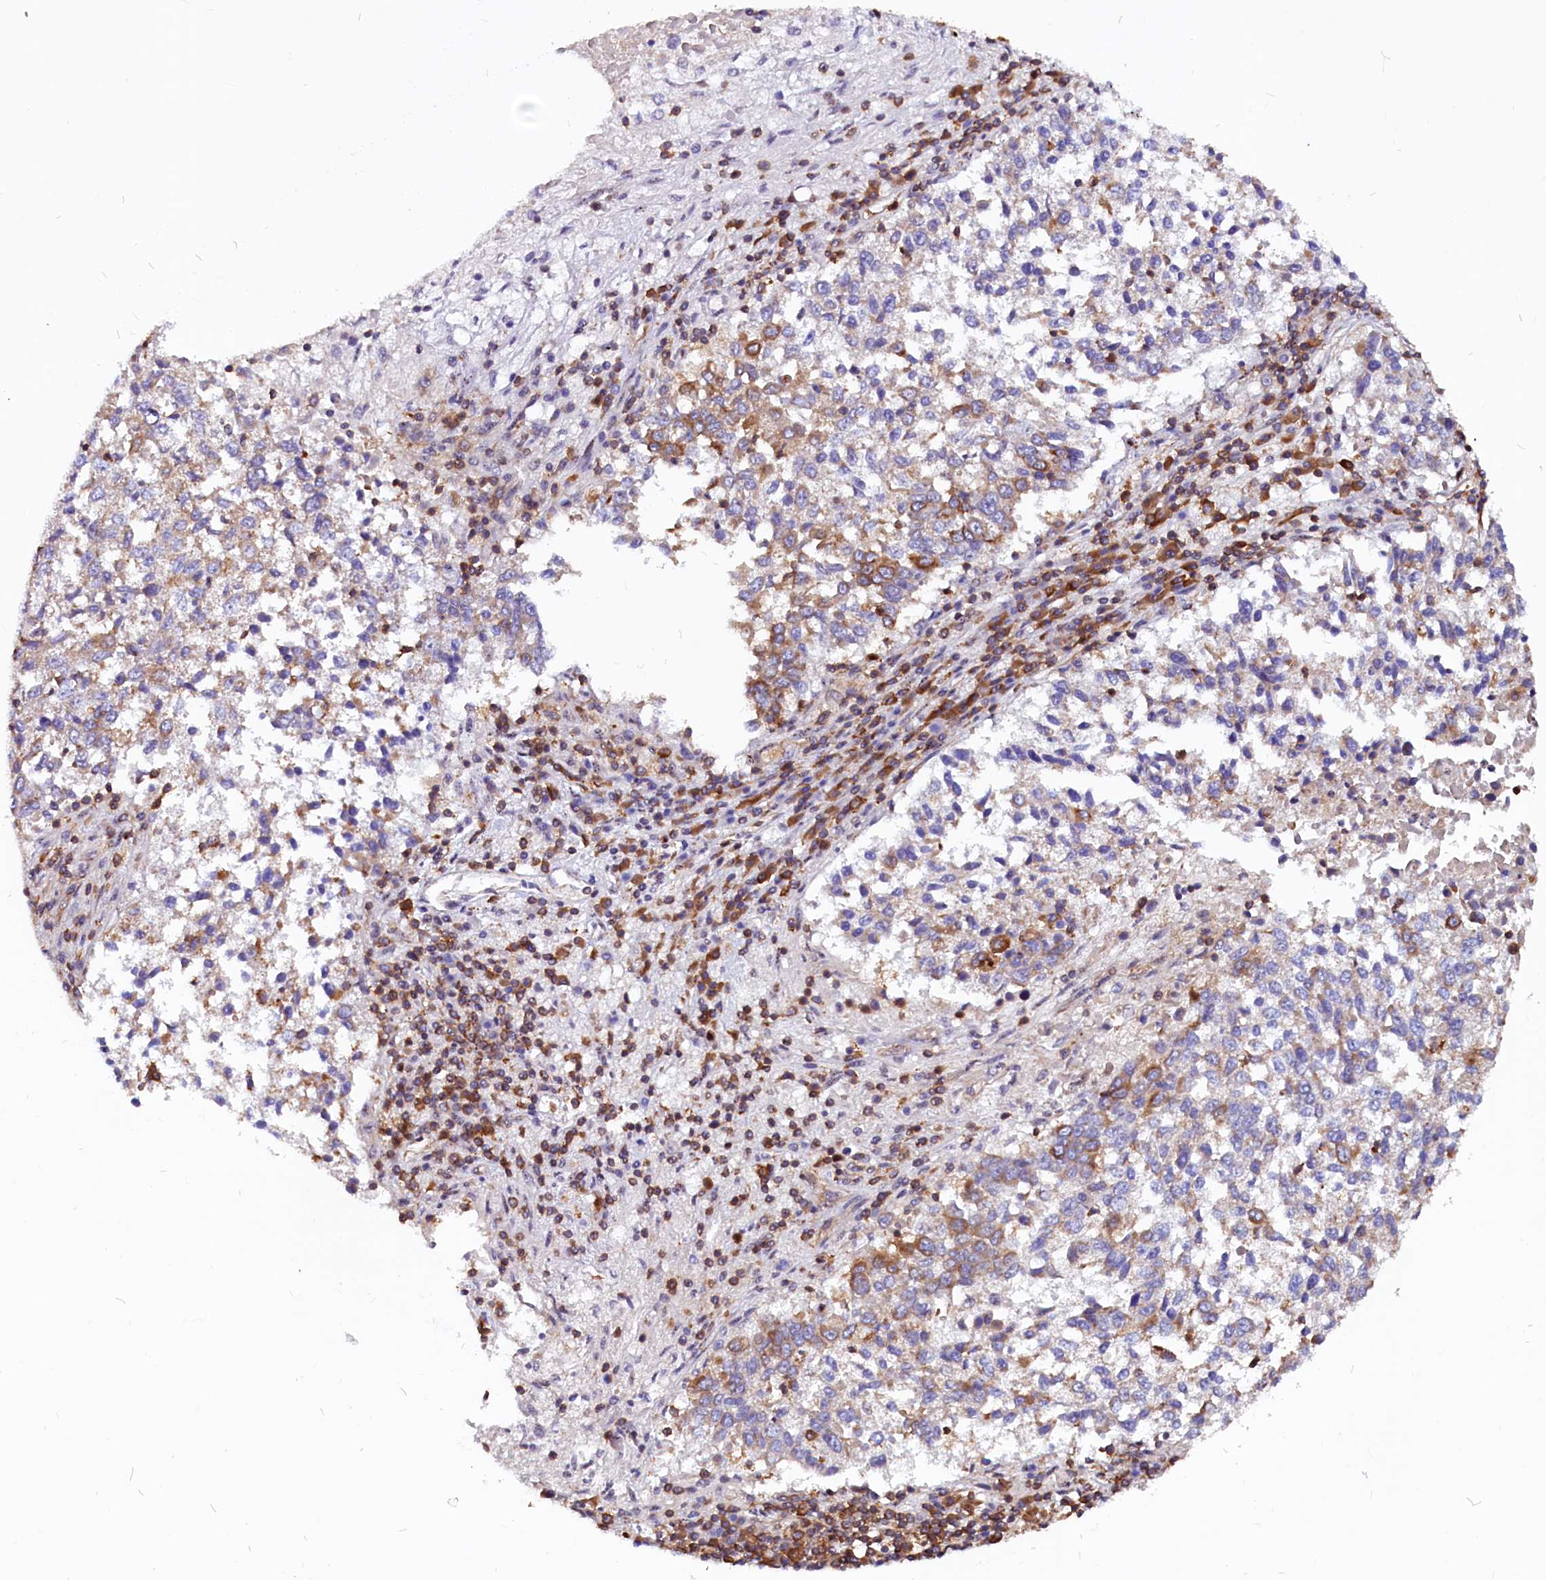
{"staining": {"intensity": "moderate", "quantity": "<25%", "location": "cytoplasmic/membranous"}, "tissue": "lung cancer", "cell_type": "Tumor cells", "image_type": "cancer", "snomed": [{"axis": "morphology", "description": "Squamous cell carcinoma, NOS"}, {"axis": "topography", "description": "Lung"}], "caption": "This is a histology image of IHC staining of lung cancer (squamous cell carcinoma), which shows moderate positivity in the cytoplasmic/membranous of tumor cells.", "gene": "EIF3G", "patient": {"sex": "male", "age": 73}}